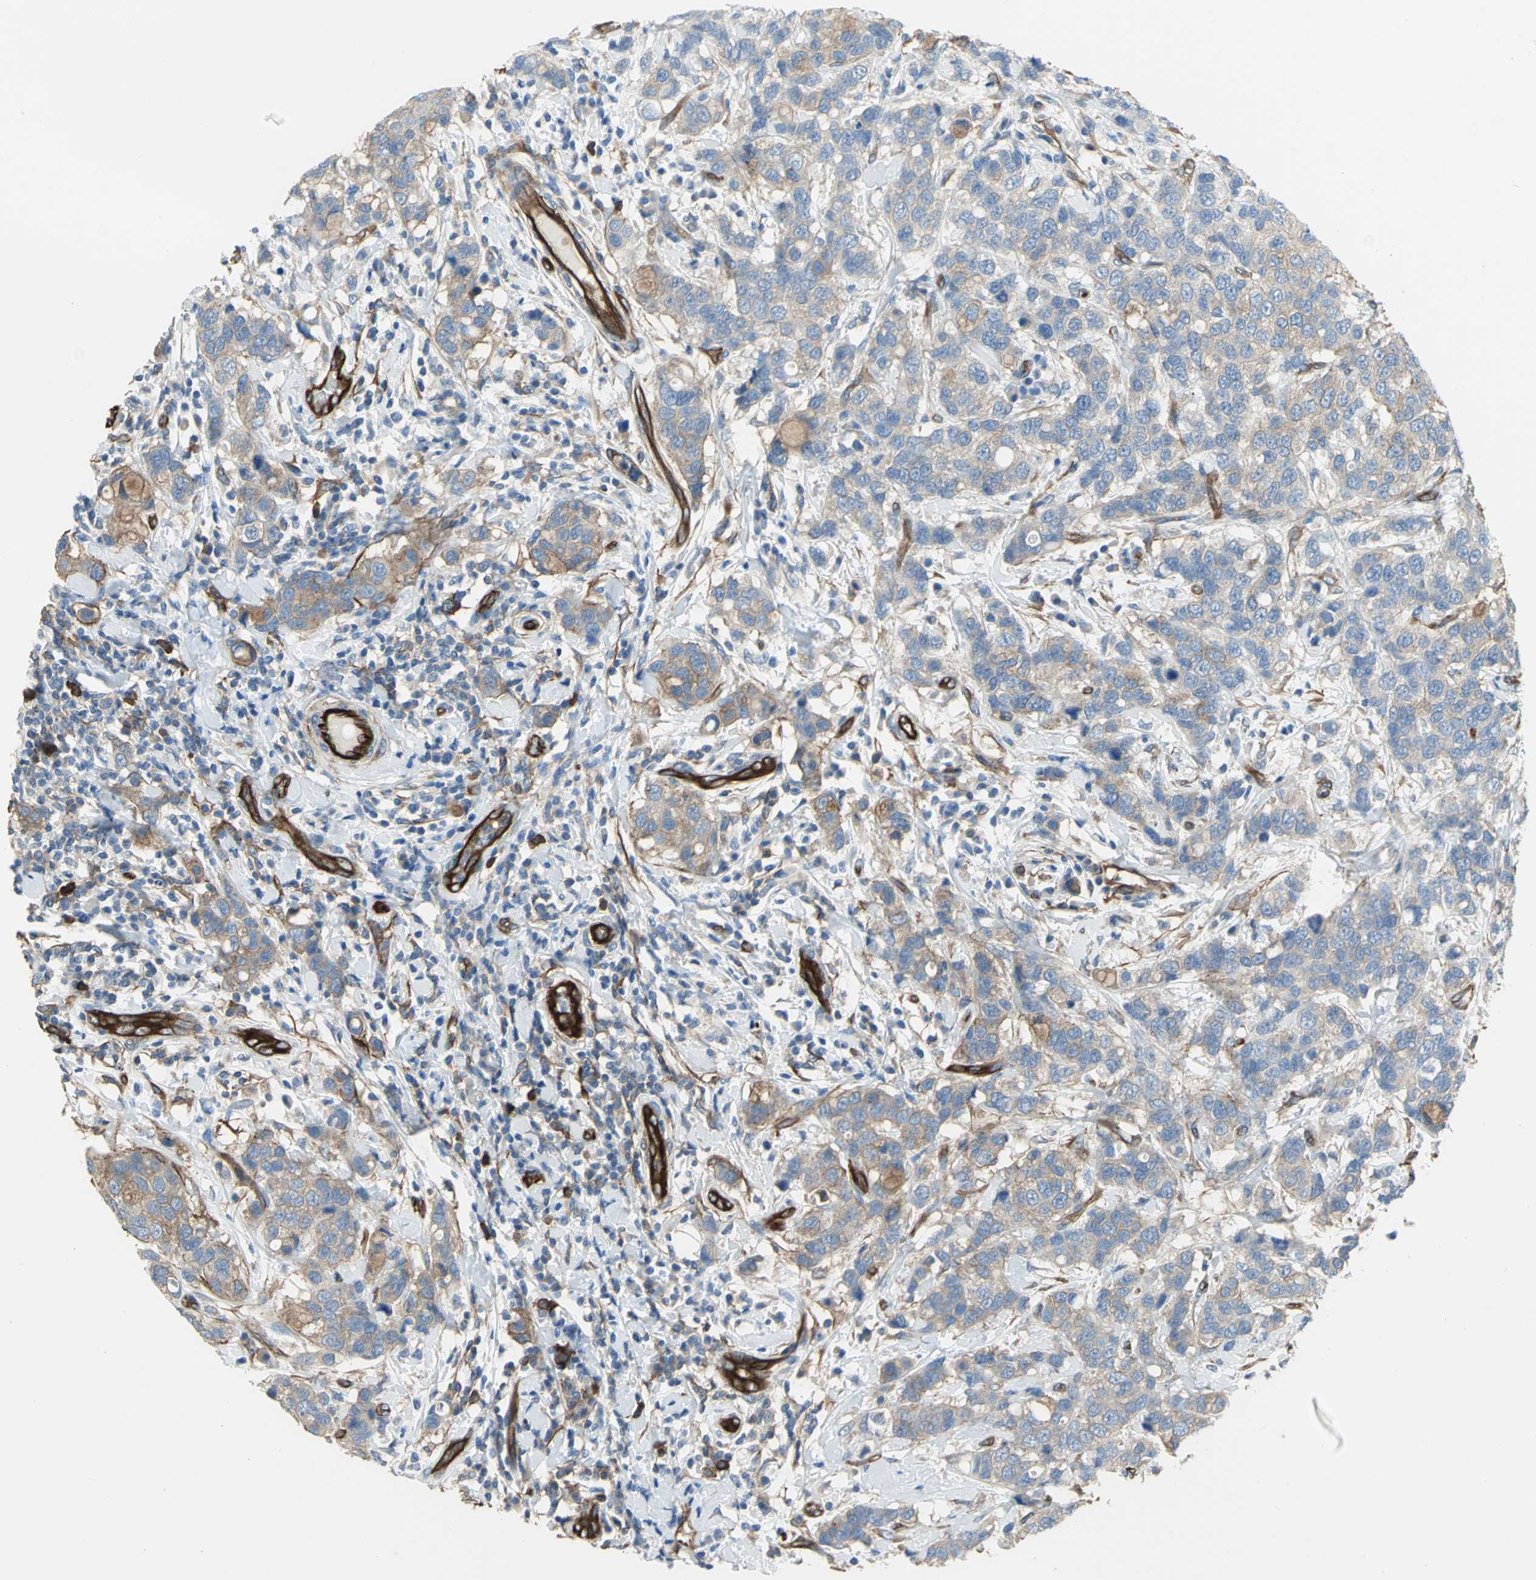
{"staining": {"intensity": "weak", "quantity": "25%-75%", "location": "cytoplasmic/membranous"}, "tissue": "breast cancer", "cell_type": "Tumor cells", "image_type": "cancer", "snomed": [{"axis": "morphology", "description": "Duct carcinoma"}, {"axis": "topography", "description": "Breast"}], "caption": "IHC of breast cancer (invasive ductal carcinoma) displays low levels of weak cytoplasmic/membranous expression in about 25%-75% of tumor cells.", "gene": "FLNB", "patient": {"sex": "female", "age": 27}}